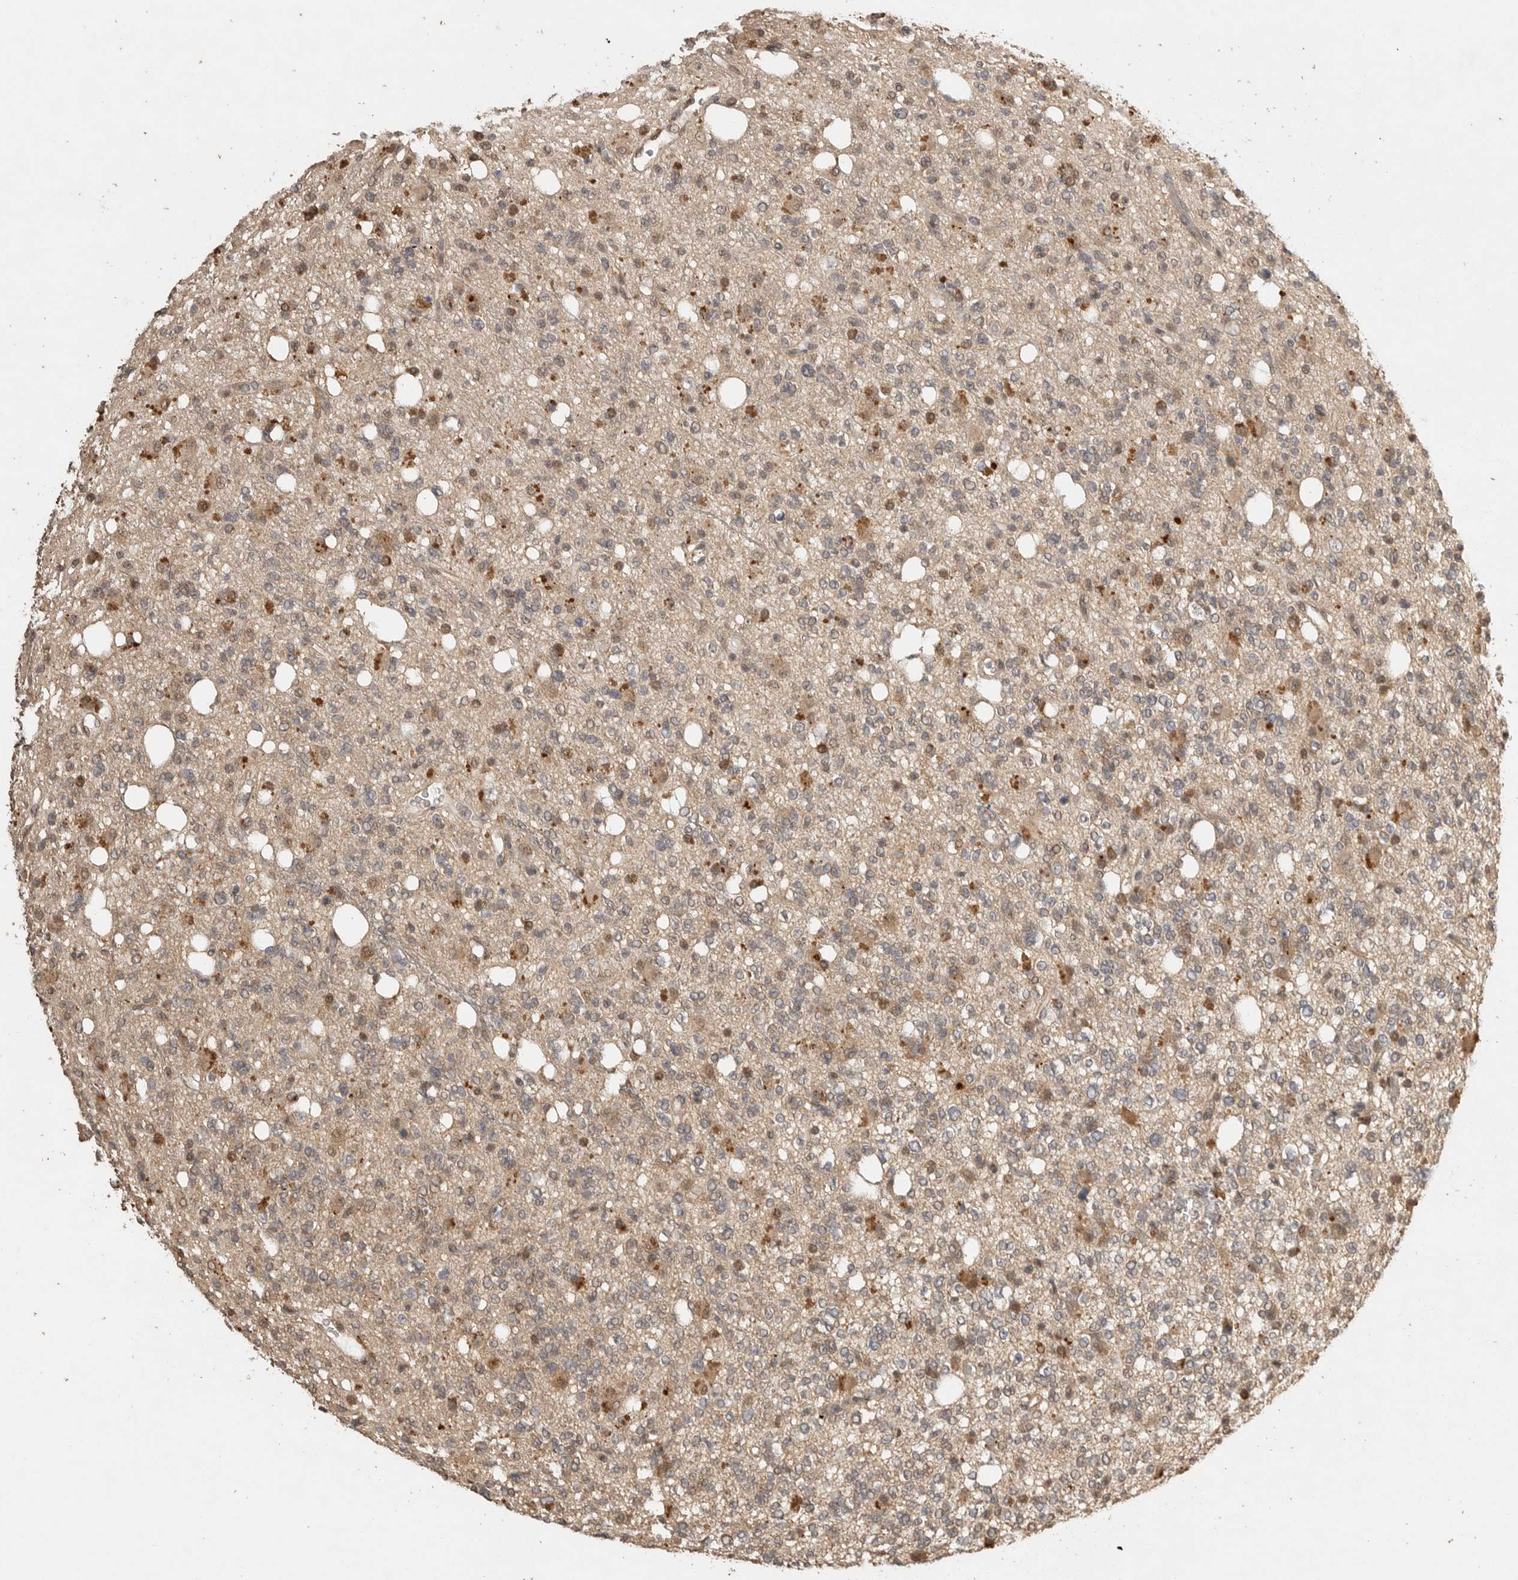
{"staining": {"intensity": "moderate", "quantity": "25%-75%", "location": "cytoplasmic/membranous,nuclear"}, "tissue": "glioma", "cell_type": "Tumor cells", "image_type": "cancer", "snomed": [{"axis": "morphology", "description": "Glioma, malignant, High grade"}, {"axis": "topography", "description": "Brain"}], "caption": "Protein staining of high-grade glioma (malignant) tissue shows moderate cytoplasmic/membranous and nuclear positivity in about 25%-75% of tumor cells.", "gene": "DFFA", "patient": {"sex": "female", "age": 62}}